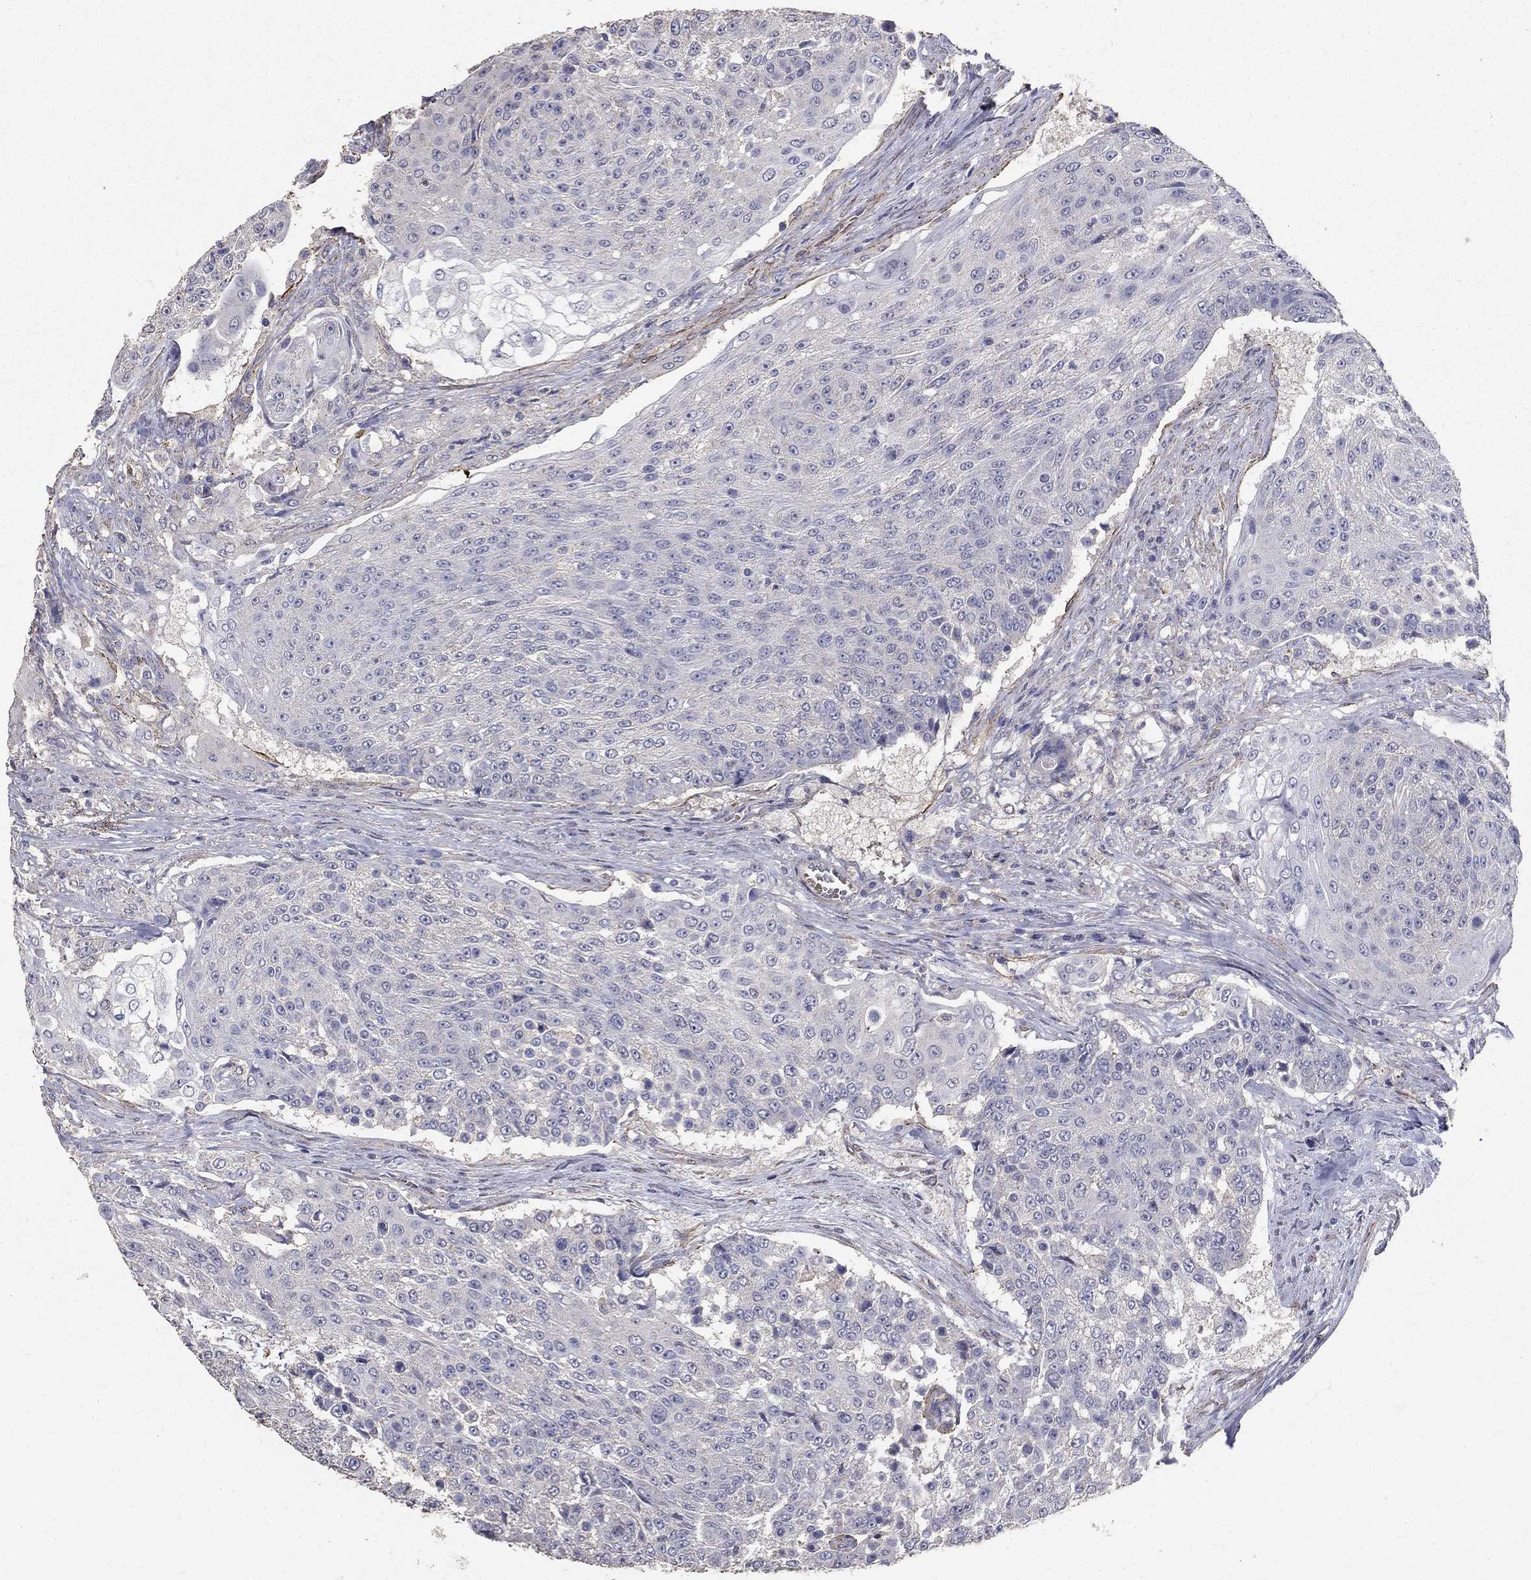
{"staining": {"intensity": "negative", "quantity": "none", "location": "none"}, "tissue": "urothelial cancer", "cell_type": "Tumor cells", "image_type": "cancer", "snomed": [{"axis": "morphology", "description": "Urothelial carcinoma, High grade"}, {"axis": "topography", "description": "Urinary bladder"}], "caption": "There is no significant staining in tumor cells of high-grade urothelial carcinoma.", "gene": "MPP2", "patient": {"sex": "female", "age": 63}}